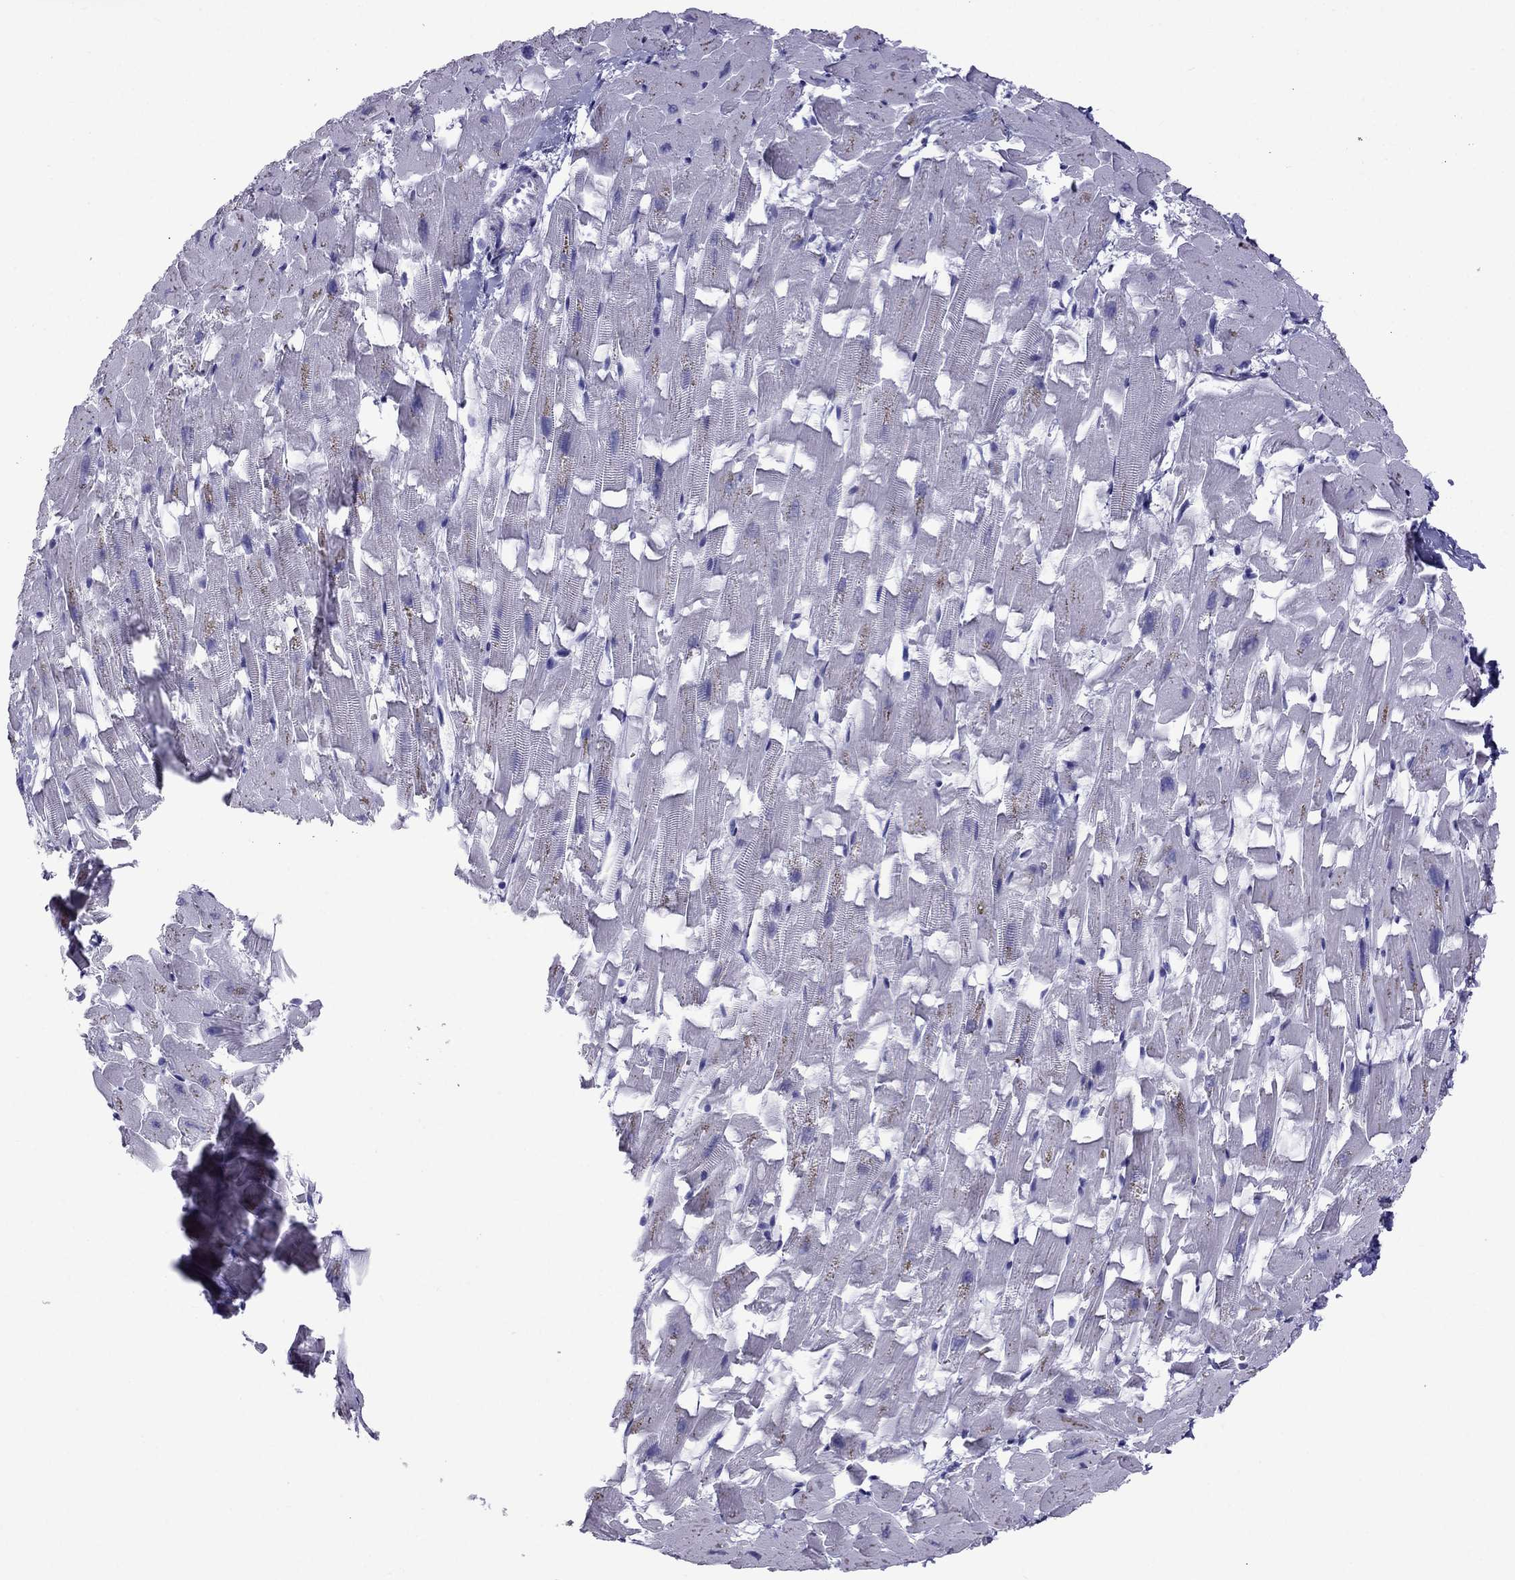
{"staining": {"intensity": "negative", "quantity": "none", "location": "none"}, "tissue": "heart muscle", "cell_type": "Cardiomyocytes", "image_type": "normal", "snomed": [{"axis": "morphology", "description": "Normal tissue, NOS"}, {"axis": "topography", "description": "Heart"}], "caption": "Micrograph shows no protein positivity in cardiomyocytes of normal heart muscle. (DAB immunohistochemistry with hematoxylin counter stain).", "gene": "TFF3", "patient": {"sex": "female", "age": 64}}